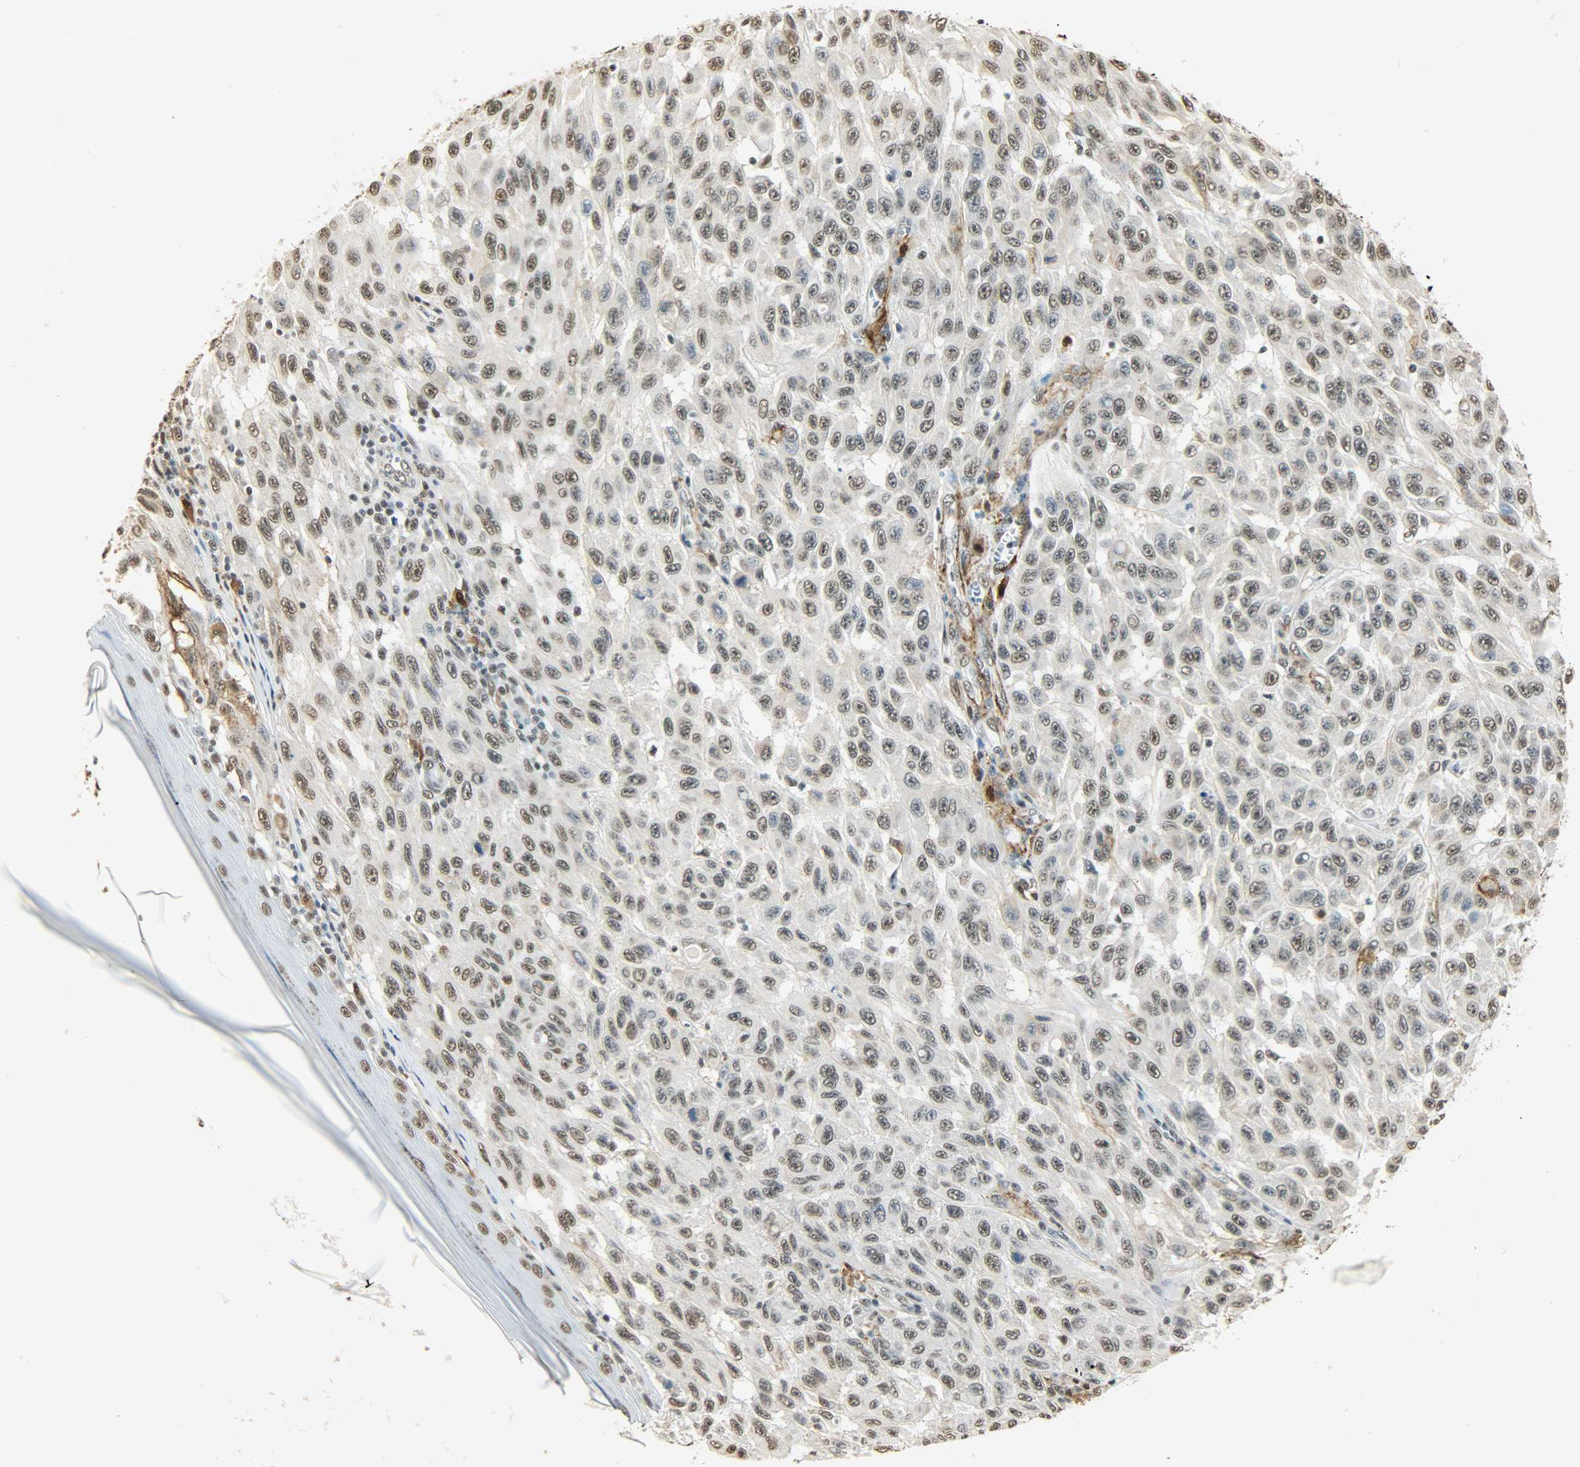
{"staining": {"intensity": "moderate", "quantity": ">75%", "location": "nuclear"}, "tissue": "melanoma", "cell_type": "Tumor cells", "image_type": "cancer", "snomed": [{"axis": "morphology", "description": "Malignant melanoma, NOS"}, {"axis": "topography", "description": "Skin"}], "caption": "Moderate nuclear positivity is seen in approximately >75% of tumor cells in malignant melanoma.", "gene": "NGFR", "patient": {"sex": "male", "age": 30}}